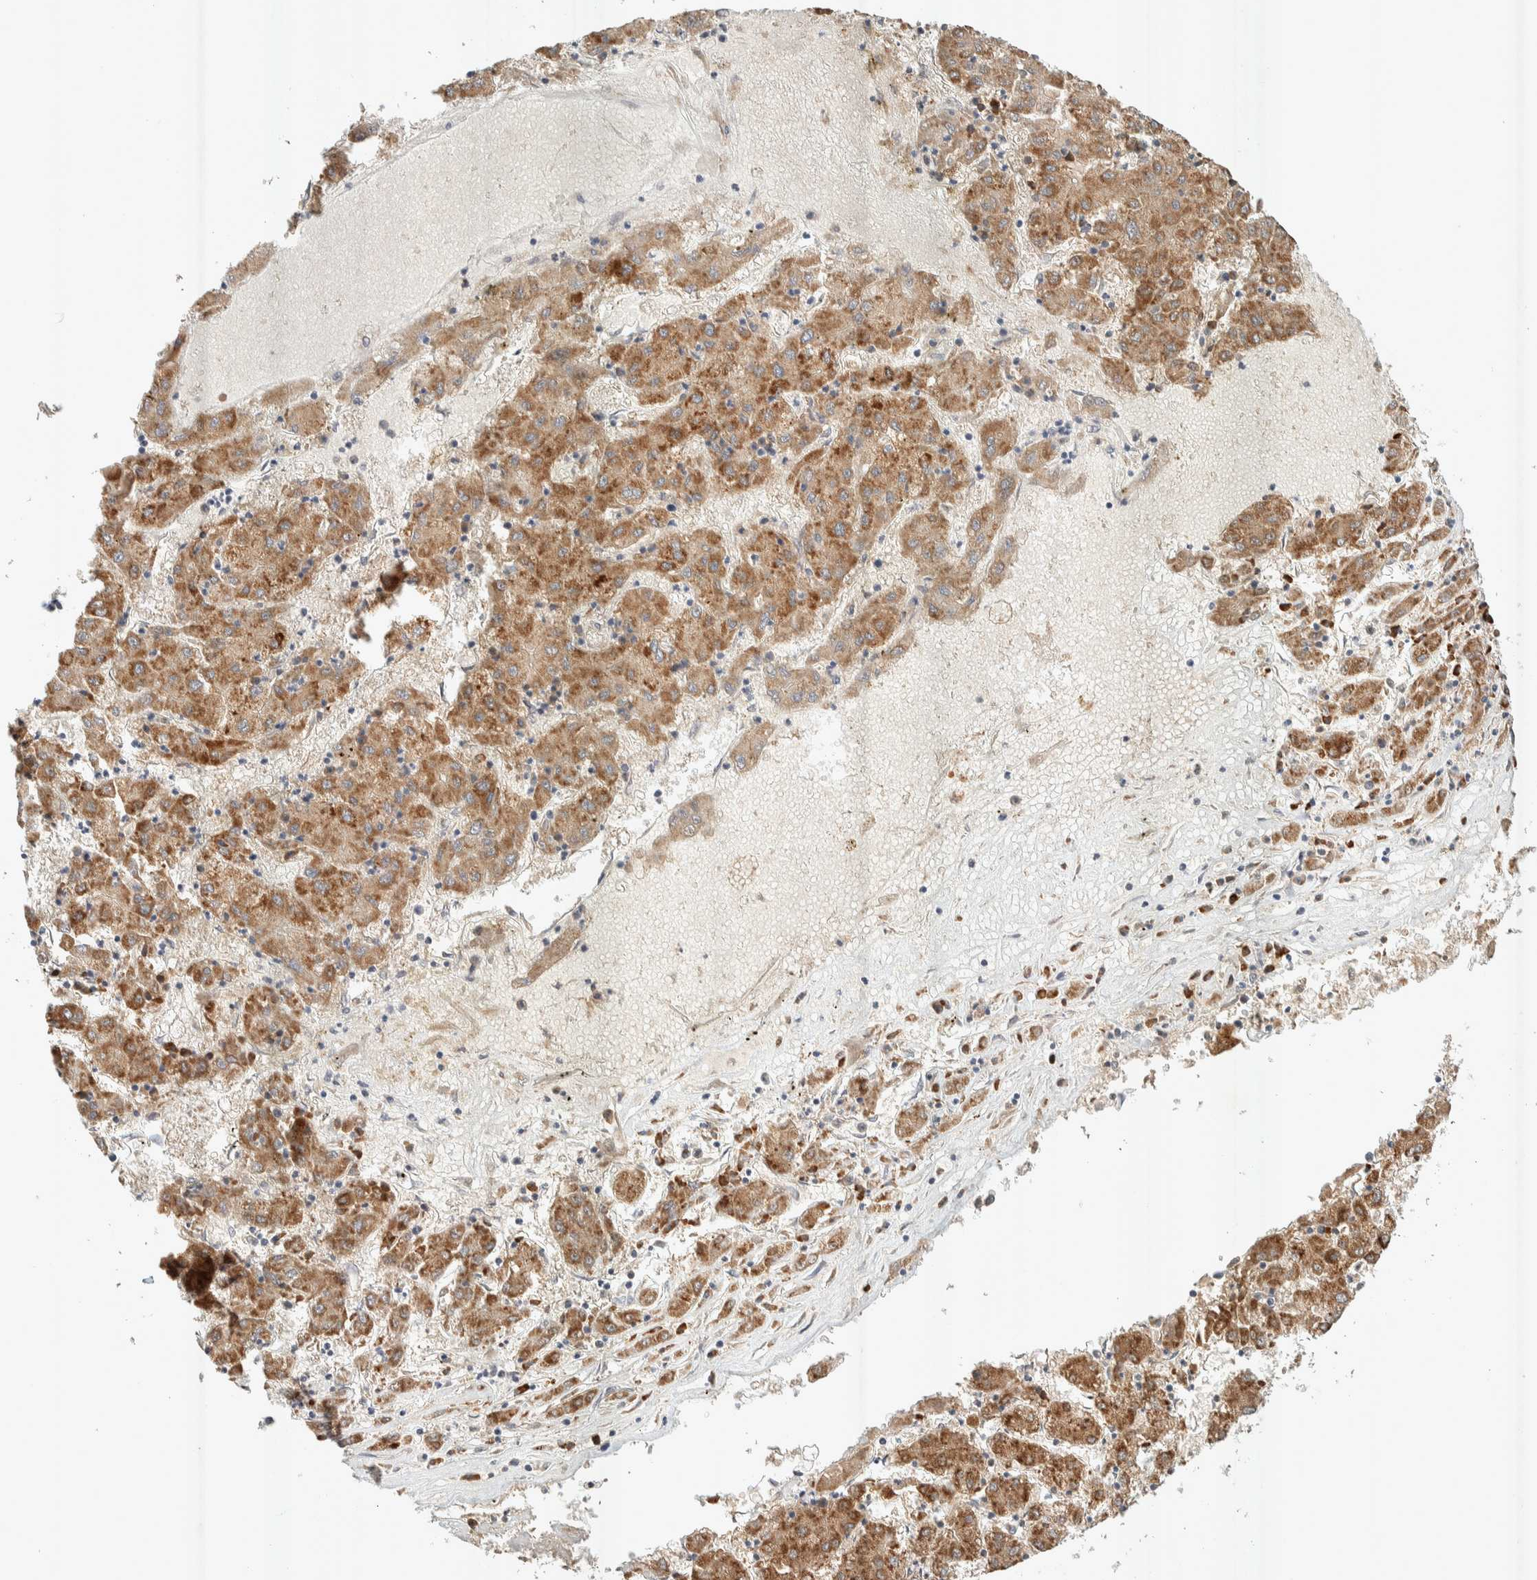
{"staining": {"intensity": "moderate", "quantity": ">75%", "location": "cytoplasmic/membranous"}, "tissue": "liver cancer", "cell_type": "Tumor cells", "image_type": "cancer", "snomed": [{"axis": "morphology", "description": "Carcinoma, Hepatocellular, NOS"}, {"axis": "topography", "description": "Liver"}], "caption": "Moderate cytoplasmic/membranous staining is present in approximately >75% of tumor cells in liver hepatocellular carcinoma. (DAB = brown stain, brightfield microscopy at high magnification).", "gene": "PXK", "patient": {"sex": "male", "age": 72}}